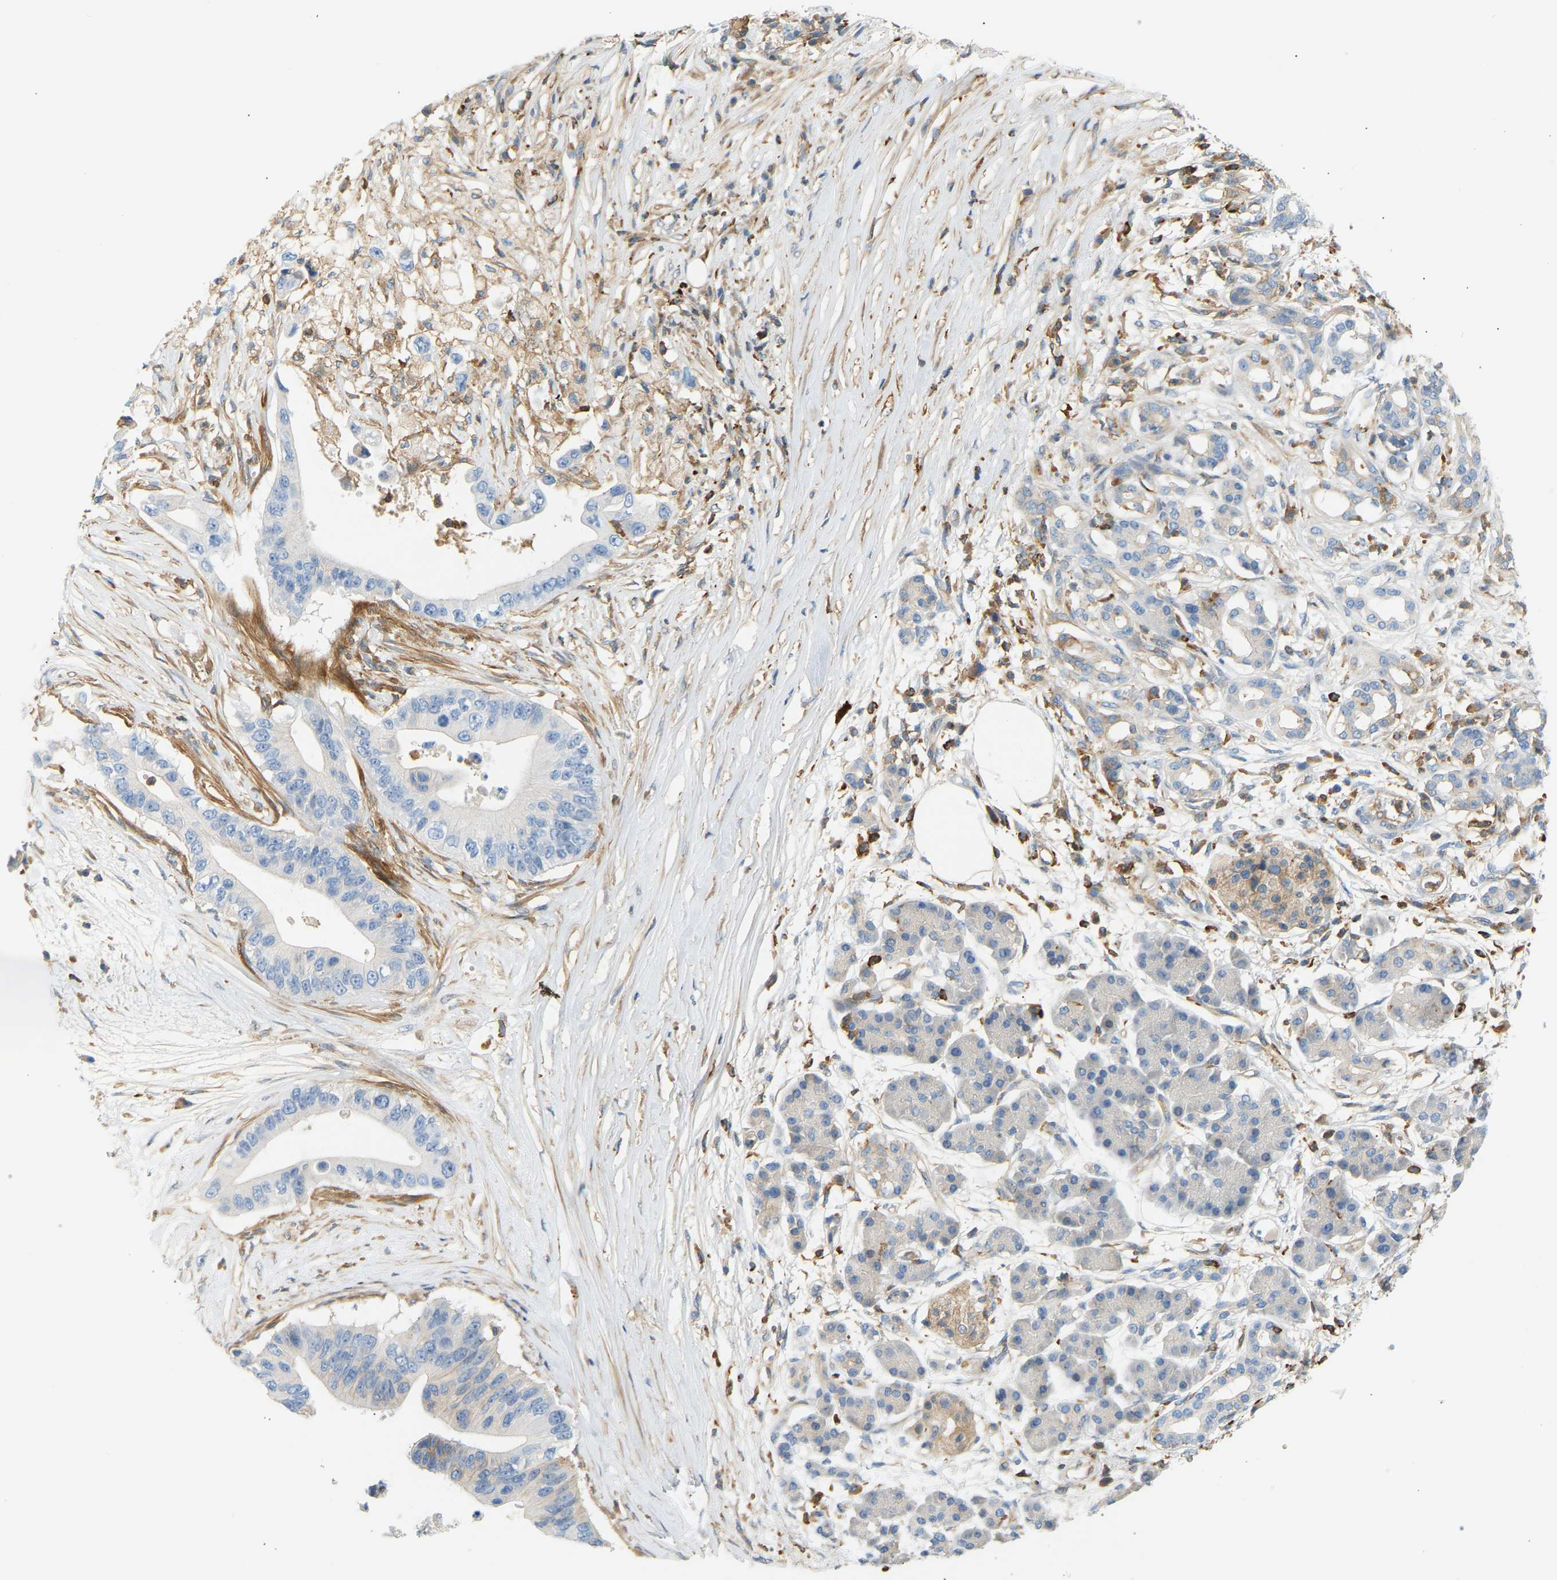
{"staining": {"intensity": "moderate", "quantity": "<25%", "location": "cytoplasmic/membranous"}, "tissue": "pancreatic cancer", "cell_type": "Tumor cells", "image_type": "cancer", "snomed": [{"axis": "morphology", "description": "Adenocarcinoma, NOS"}, {"axis": "topography", "description": "Pancreas"}], "caption": "A brown stain highlights moderate cytoplasmic/membranous staining of a protein in pancreatic cancer (adenocarcinoma) tumor cells.", "gene": "FNBP1", "patient": {"sex": "male", "age": 77}}